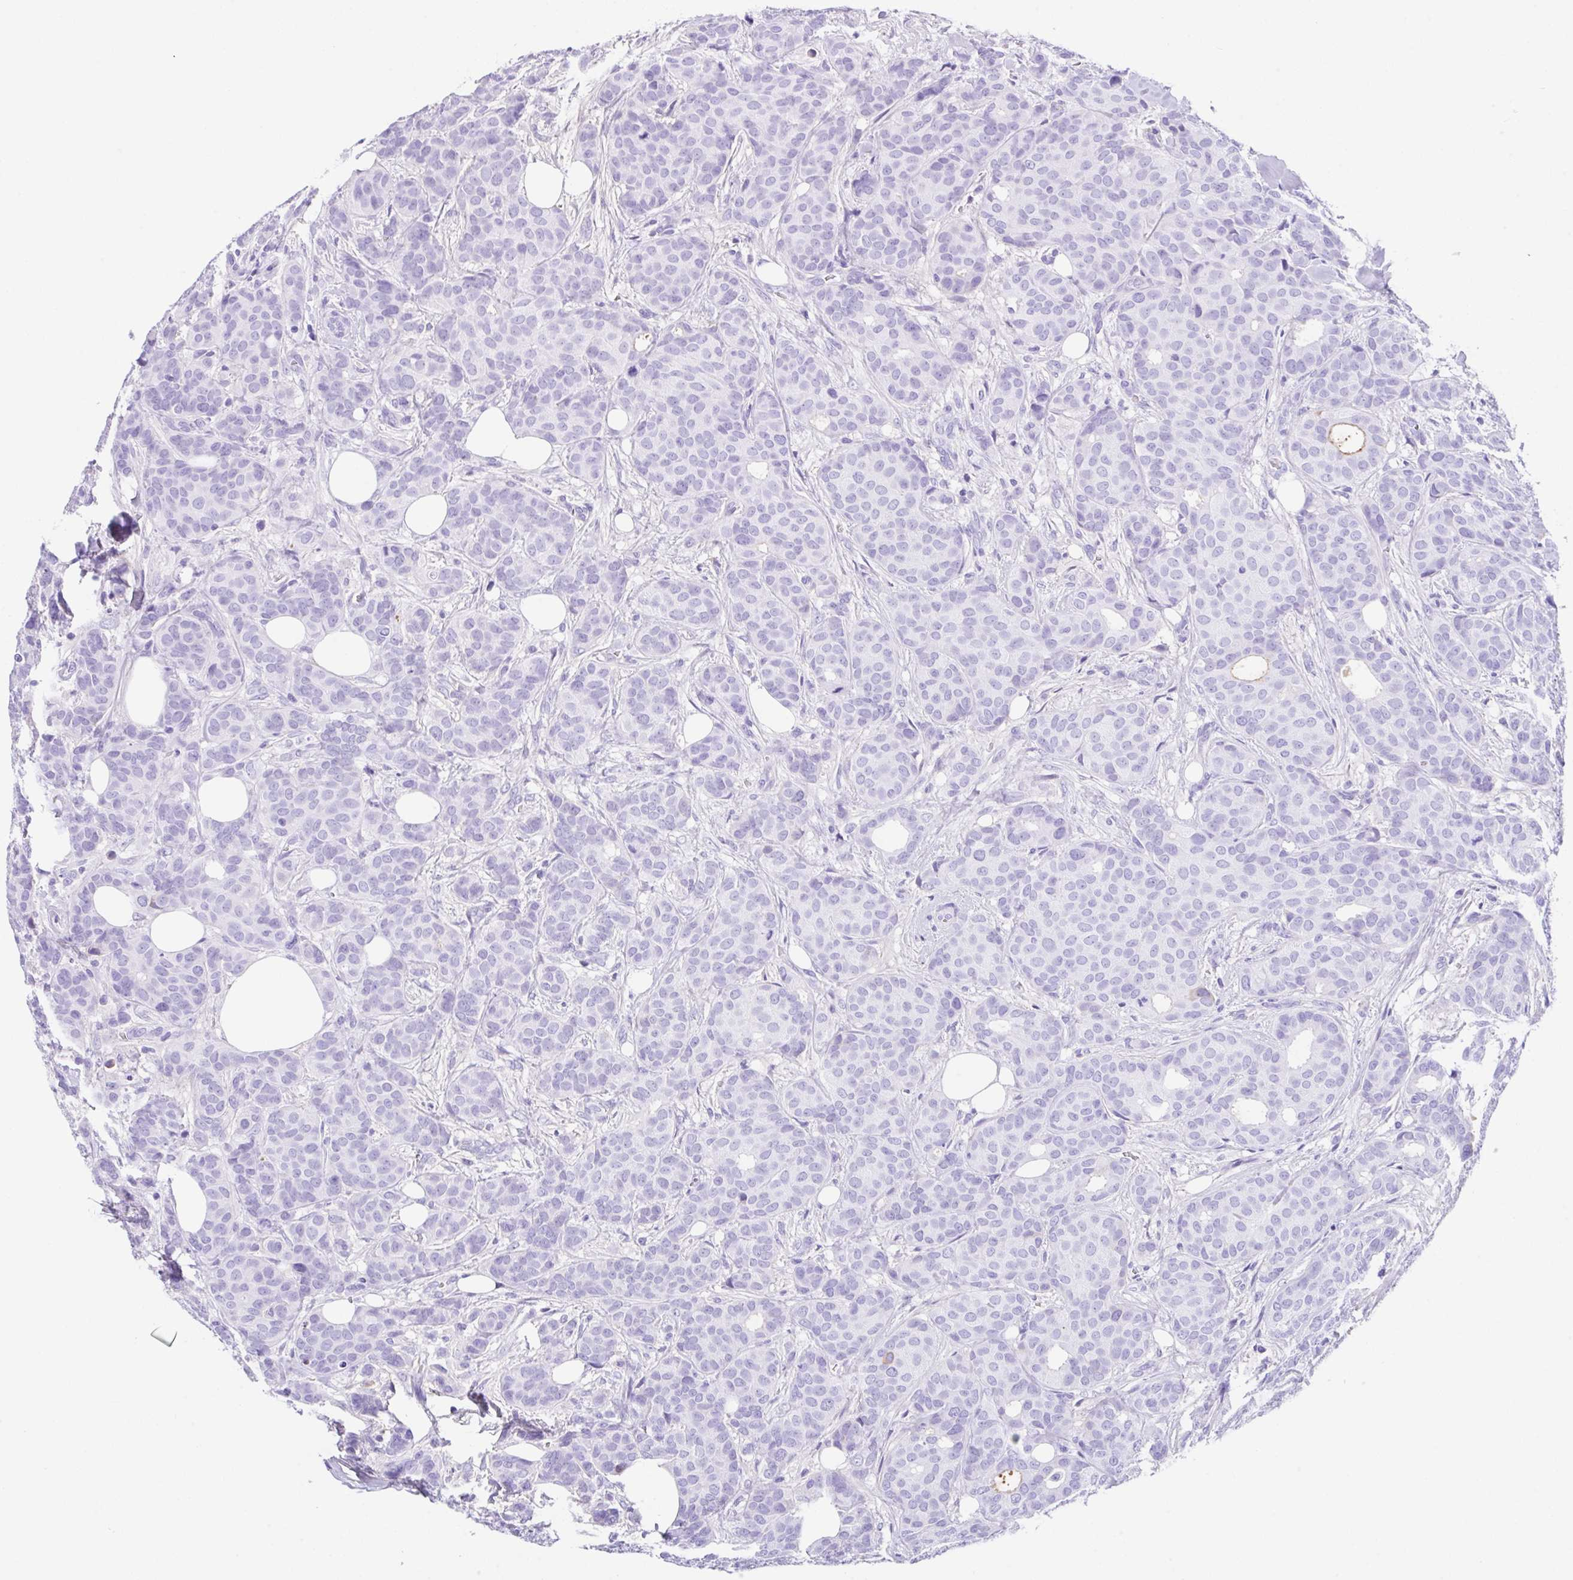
{"staining": {"intensity": "negative", "quantity": "none", "location": "none"}, "tissue": "breast cancer", "cell_type": "Tumor cells", "image_type": "cancer", "snomed": [{"axis": "morphology", "description": "Duct carcinoma"}, {"axis": "topography", "description": "Breast"}], "caption": "The histopathology image exhibits no significant staining in tumor cells of breast cancer (intraductal carcinoma).", "gene": "HOXC12", "patient": {"sex": "female", "age": 70}}